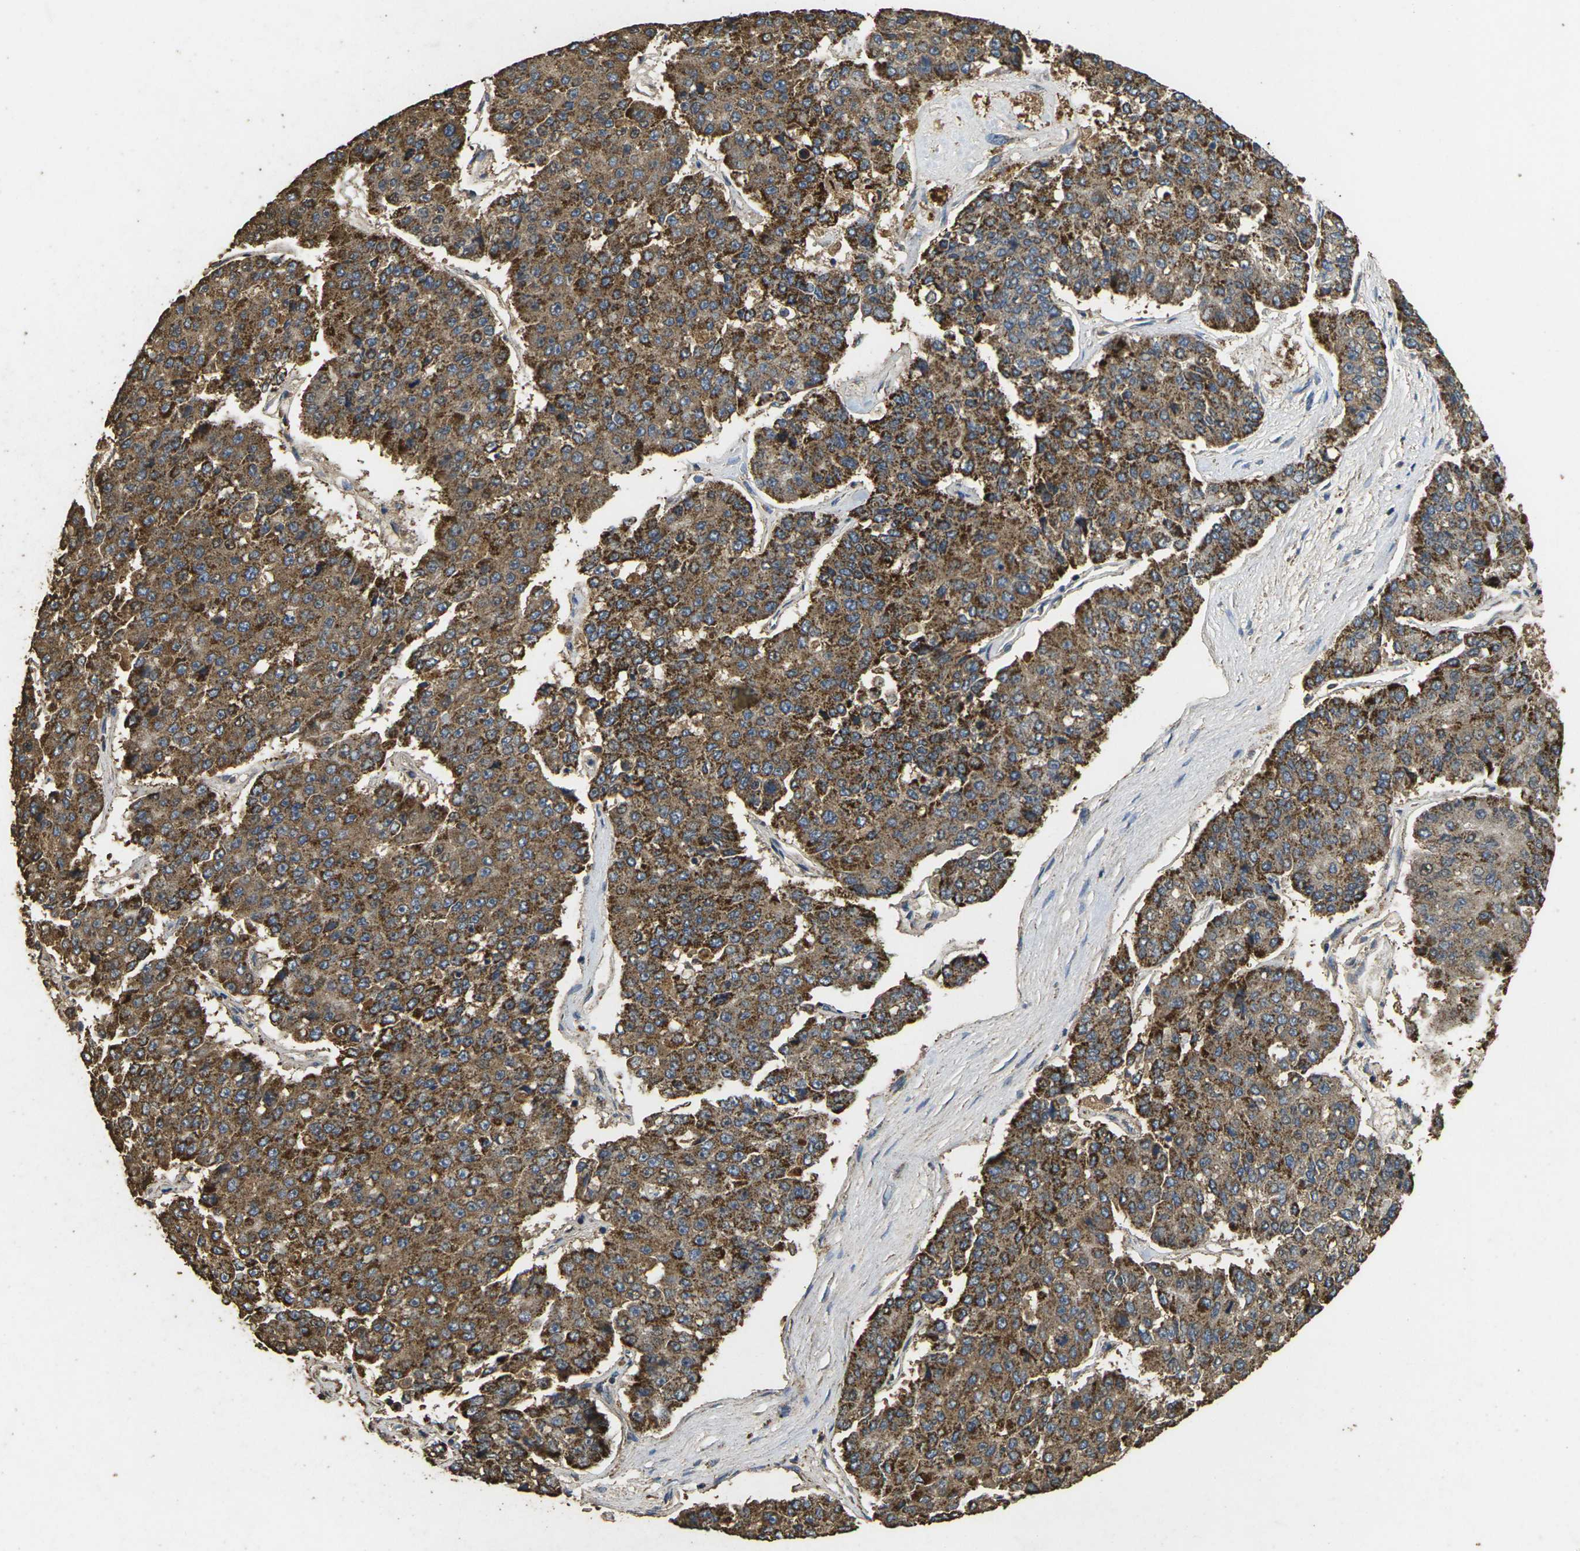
{"staining": {"intensity": "strong", "quantity": ">75%", "location": "cytoplasmic/membranous"}, "tissue": "pancreatic cancer", "cell_type": "Tumor cells", "image_type": "cancer", "snomed": [{"axis": "morphology", "description": "Adenocarcinoma, NOS"}, {"axis": "topography", "description": "Pancreas"}], "caption": "DAB (3,3'-diaminobenzidine) immunohistochemical staining of pancreatic cancer (adenocarcinoma) shows strong cytoplasmic/membranous protein staining in approximately >75% of tumor cells.", "gene": "MAPK11", "patient": {"sex": "male", "age": 50}}